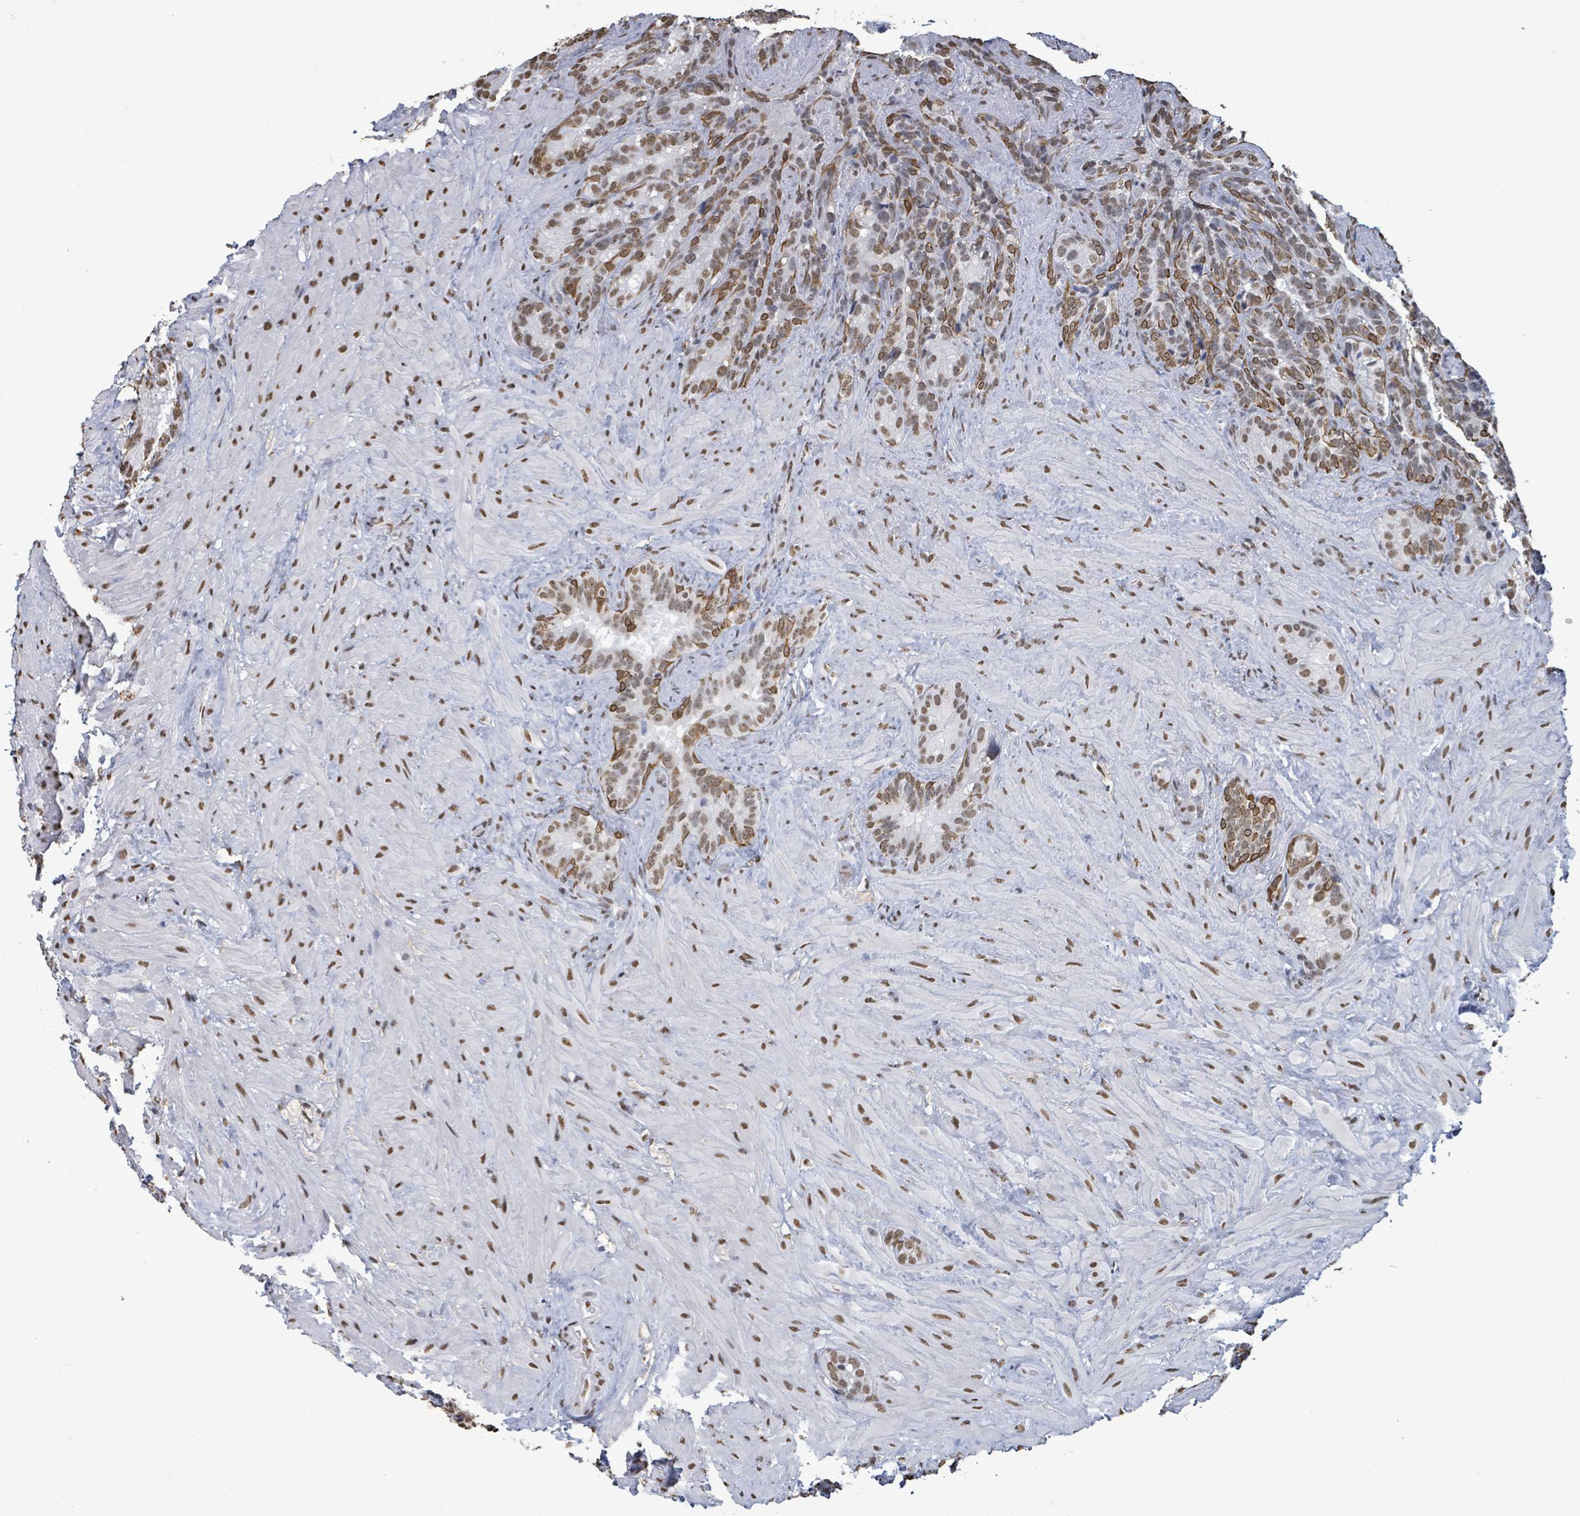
{"staining": {"intensity": "moderate", "quantity": "25%-75%", "location": "cytoplasmic/membranous,nuclear"}, "tissue": "seminal vesicle", "cell_type": "Glandular cells", "image_type": "normal", "snomed": [{"axis": "morphology", "description": "Normal tissue, NOS"}, {"axis": "topography", "description": "Seminal veicle"}], "caption": "Immunohistochemical staining of normal human seminal vesicle displays 25%-75% levels of moderate cytoplasmic/membranous,nuclear protein positivity in about 25%-75% of glandular cells.", "gene": "SAMD14", "patient": {"sex": "male", "age": 62}}